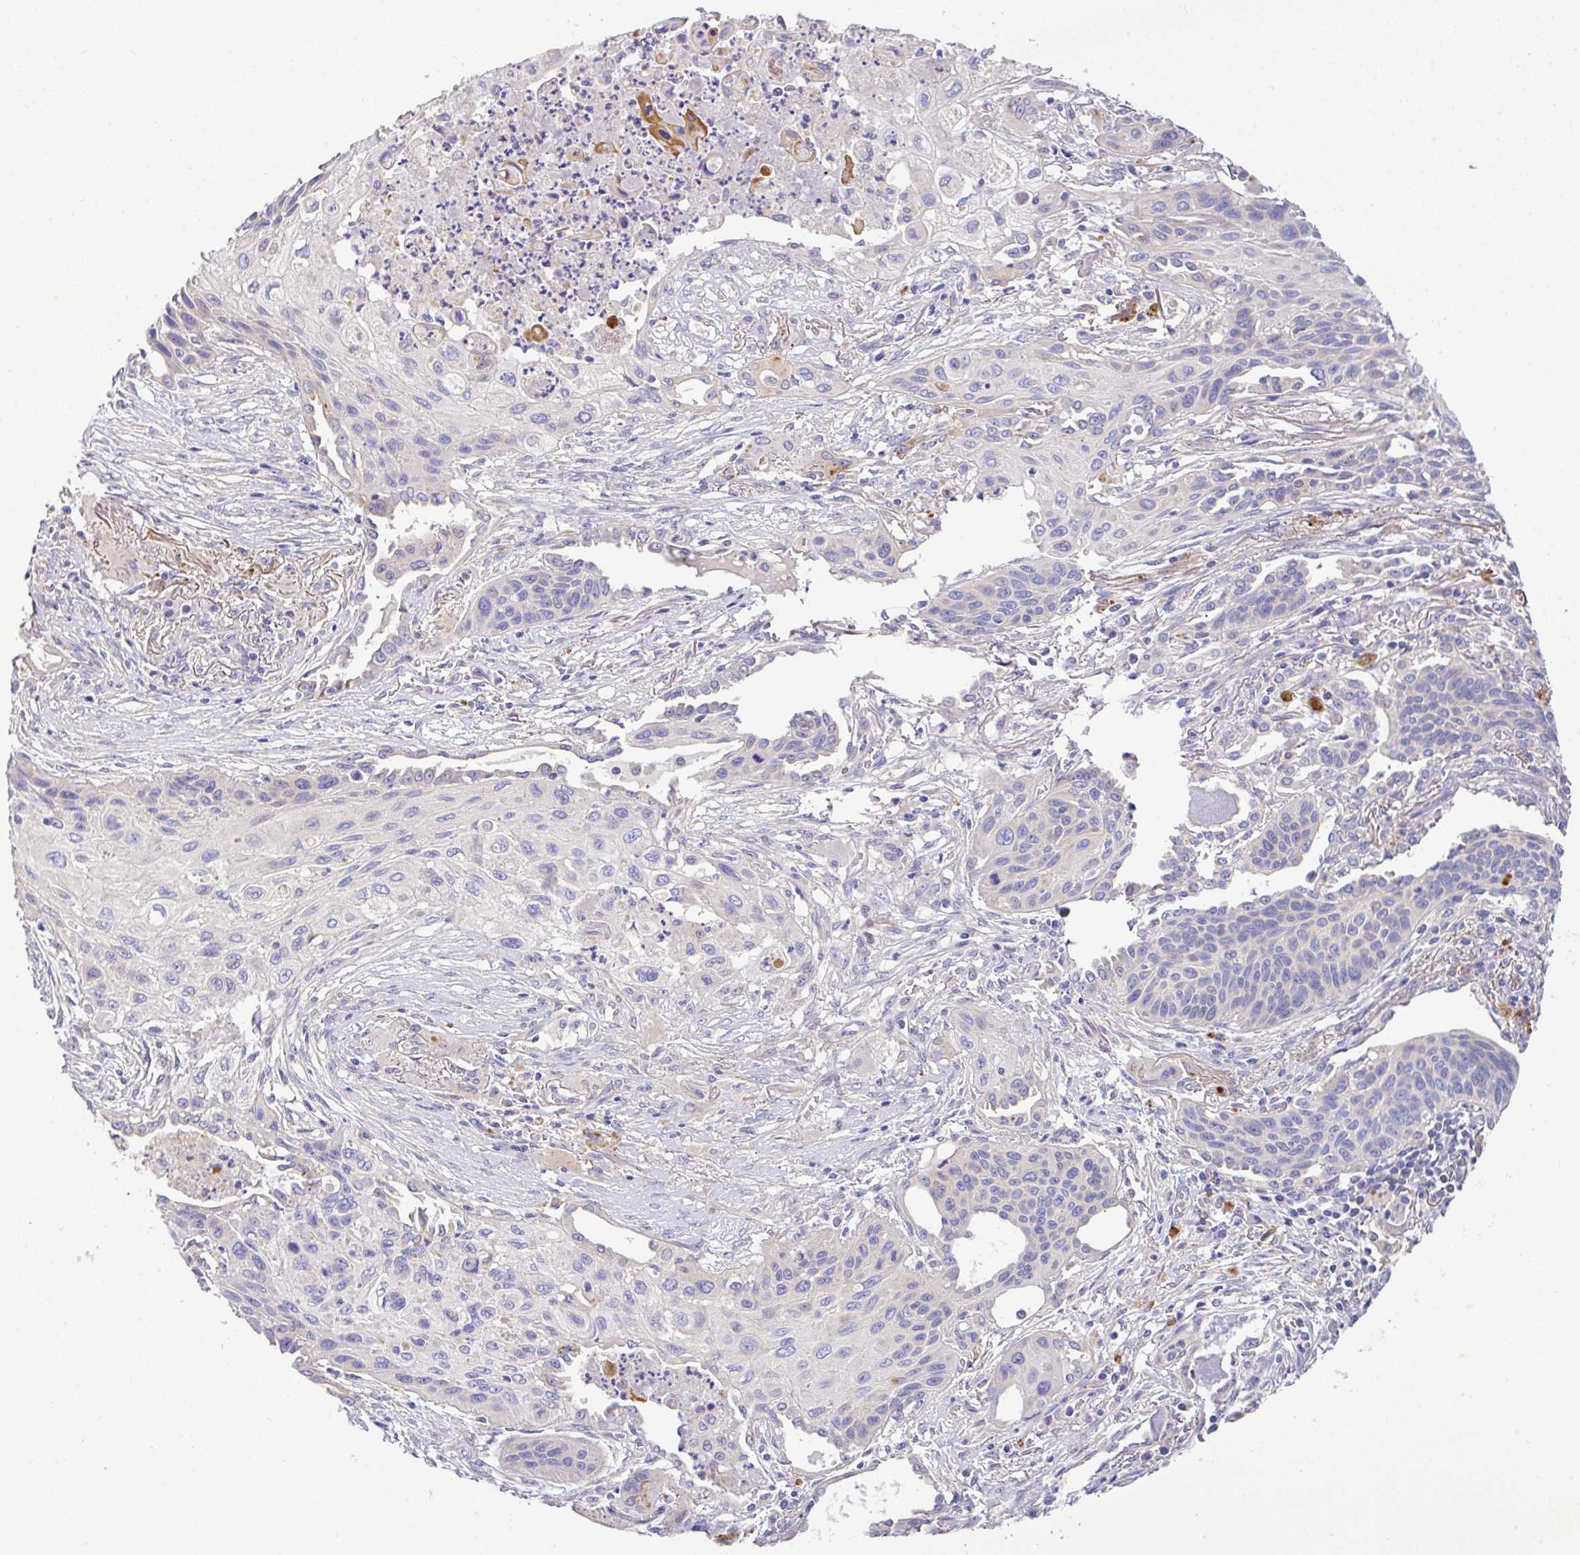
{"staining": {"intensity": "negative", "quantity": "none", "location": "none"}, "tissue": "lung cancer", "cell_type": "Tumor cells", "image_type": "cancer", "snomed": [{"axis": "morphology", "description": "Squamous cell carcinoma, NOS"}, {"axis": "topography", "description": "Lung"}], "caption": "DAB immunohistochemical staining of lung cancer (squamous cell carcinoma) shows no significant positivity in tumor cells.", "gene": "EPN3", "patient": {"sex": "male", "age": 71}}